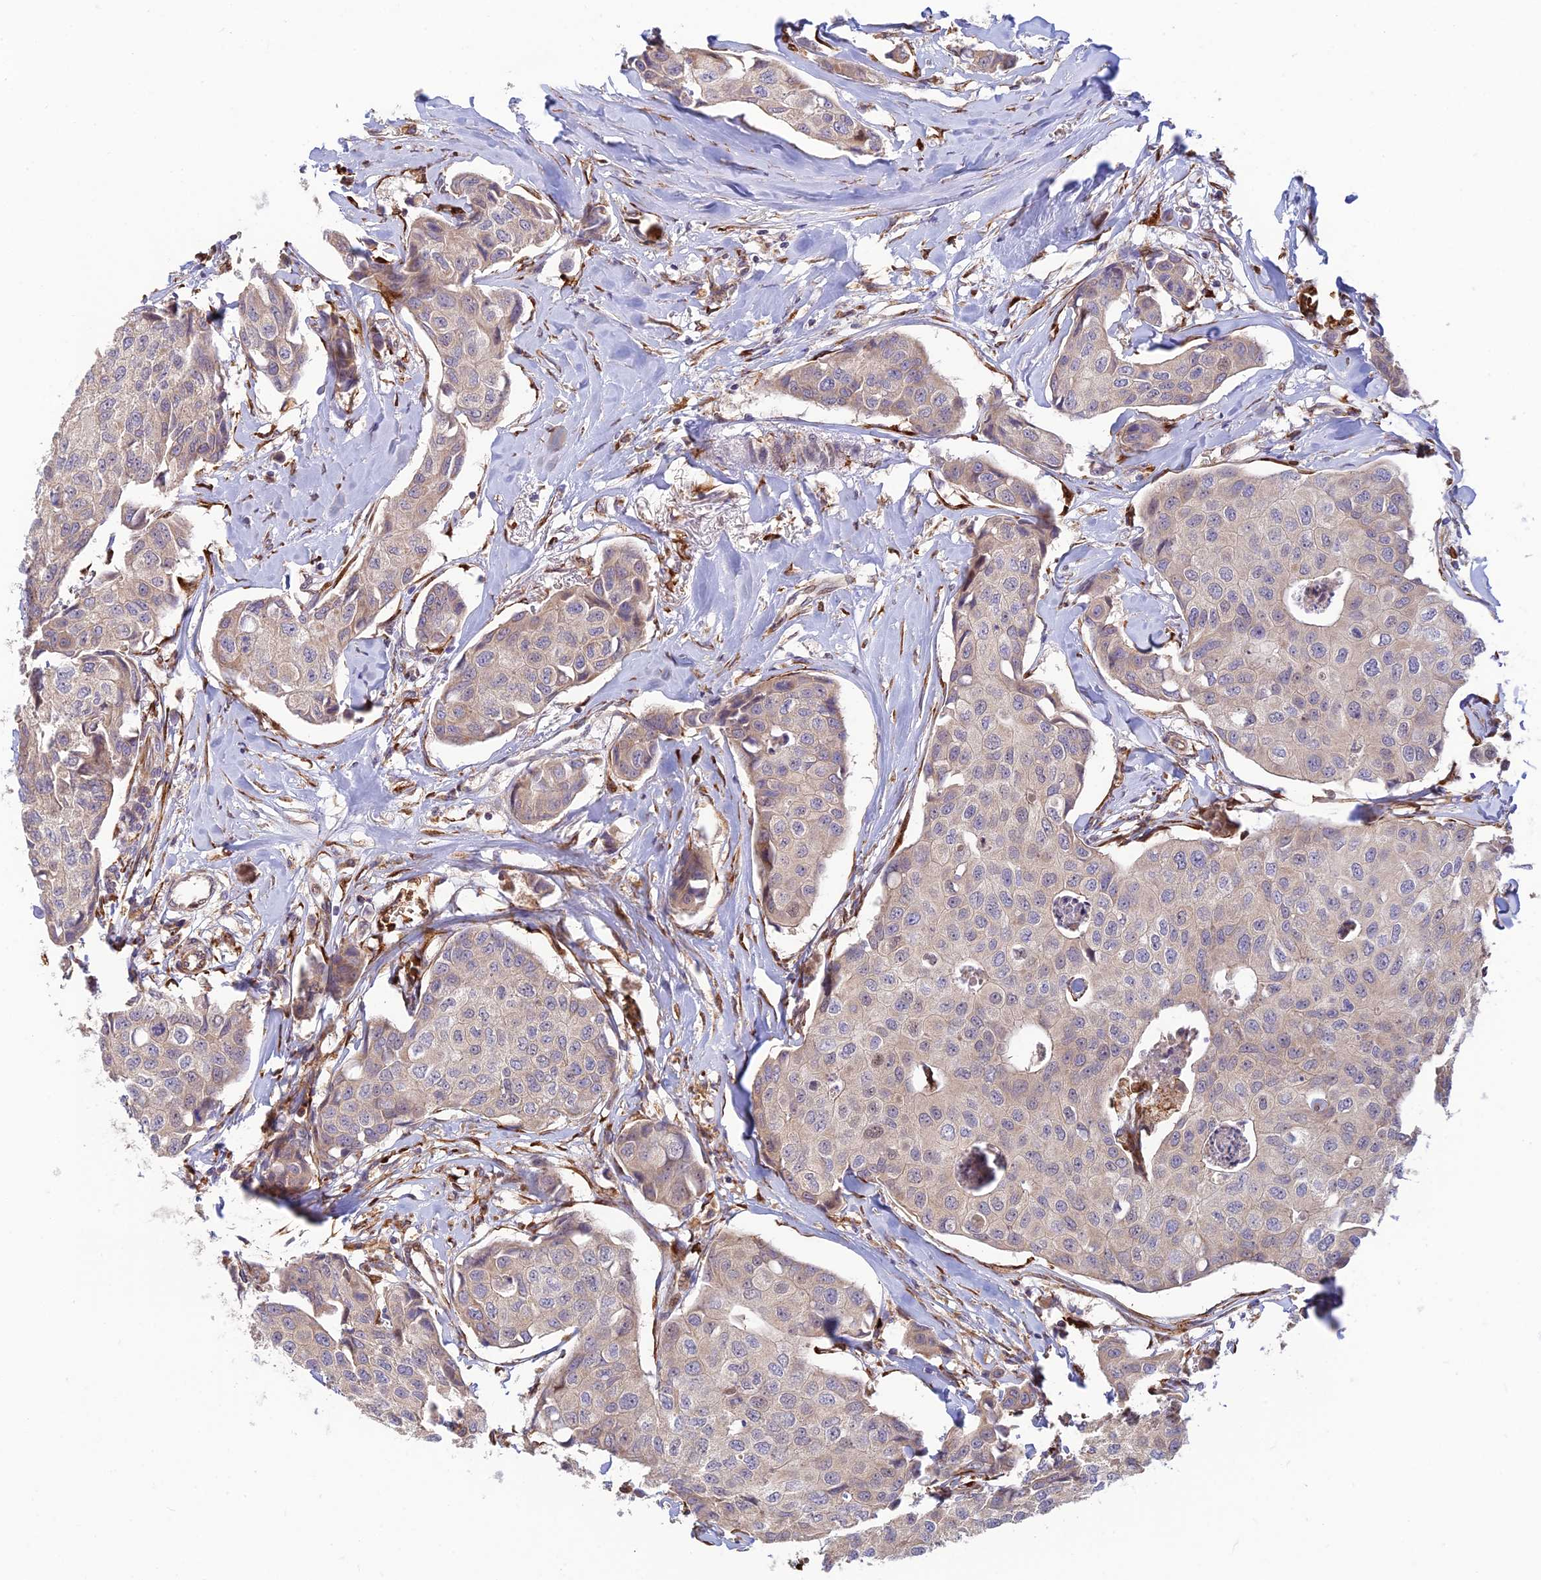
{"staining": {"intensity": "negative", "quantity": "none", "location": "none"}, "tissue": "breast cancer", "cell_type": "Tumor cells", "image_type": "cancer", "snomed": [{"axis": "morphology", "description": "Duct carcinoma"}, {"axis": "topography", "description": "Breast"}], "caption": "A photomicrograph of breast cancer stained for a protein reveals no brown staining in tumor cells.", "gene": "UFSP2", "patient": {"sex": "female", "age": 80}}